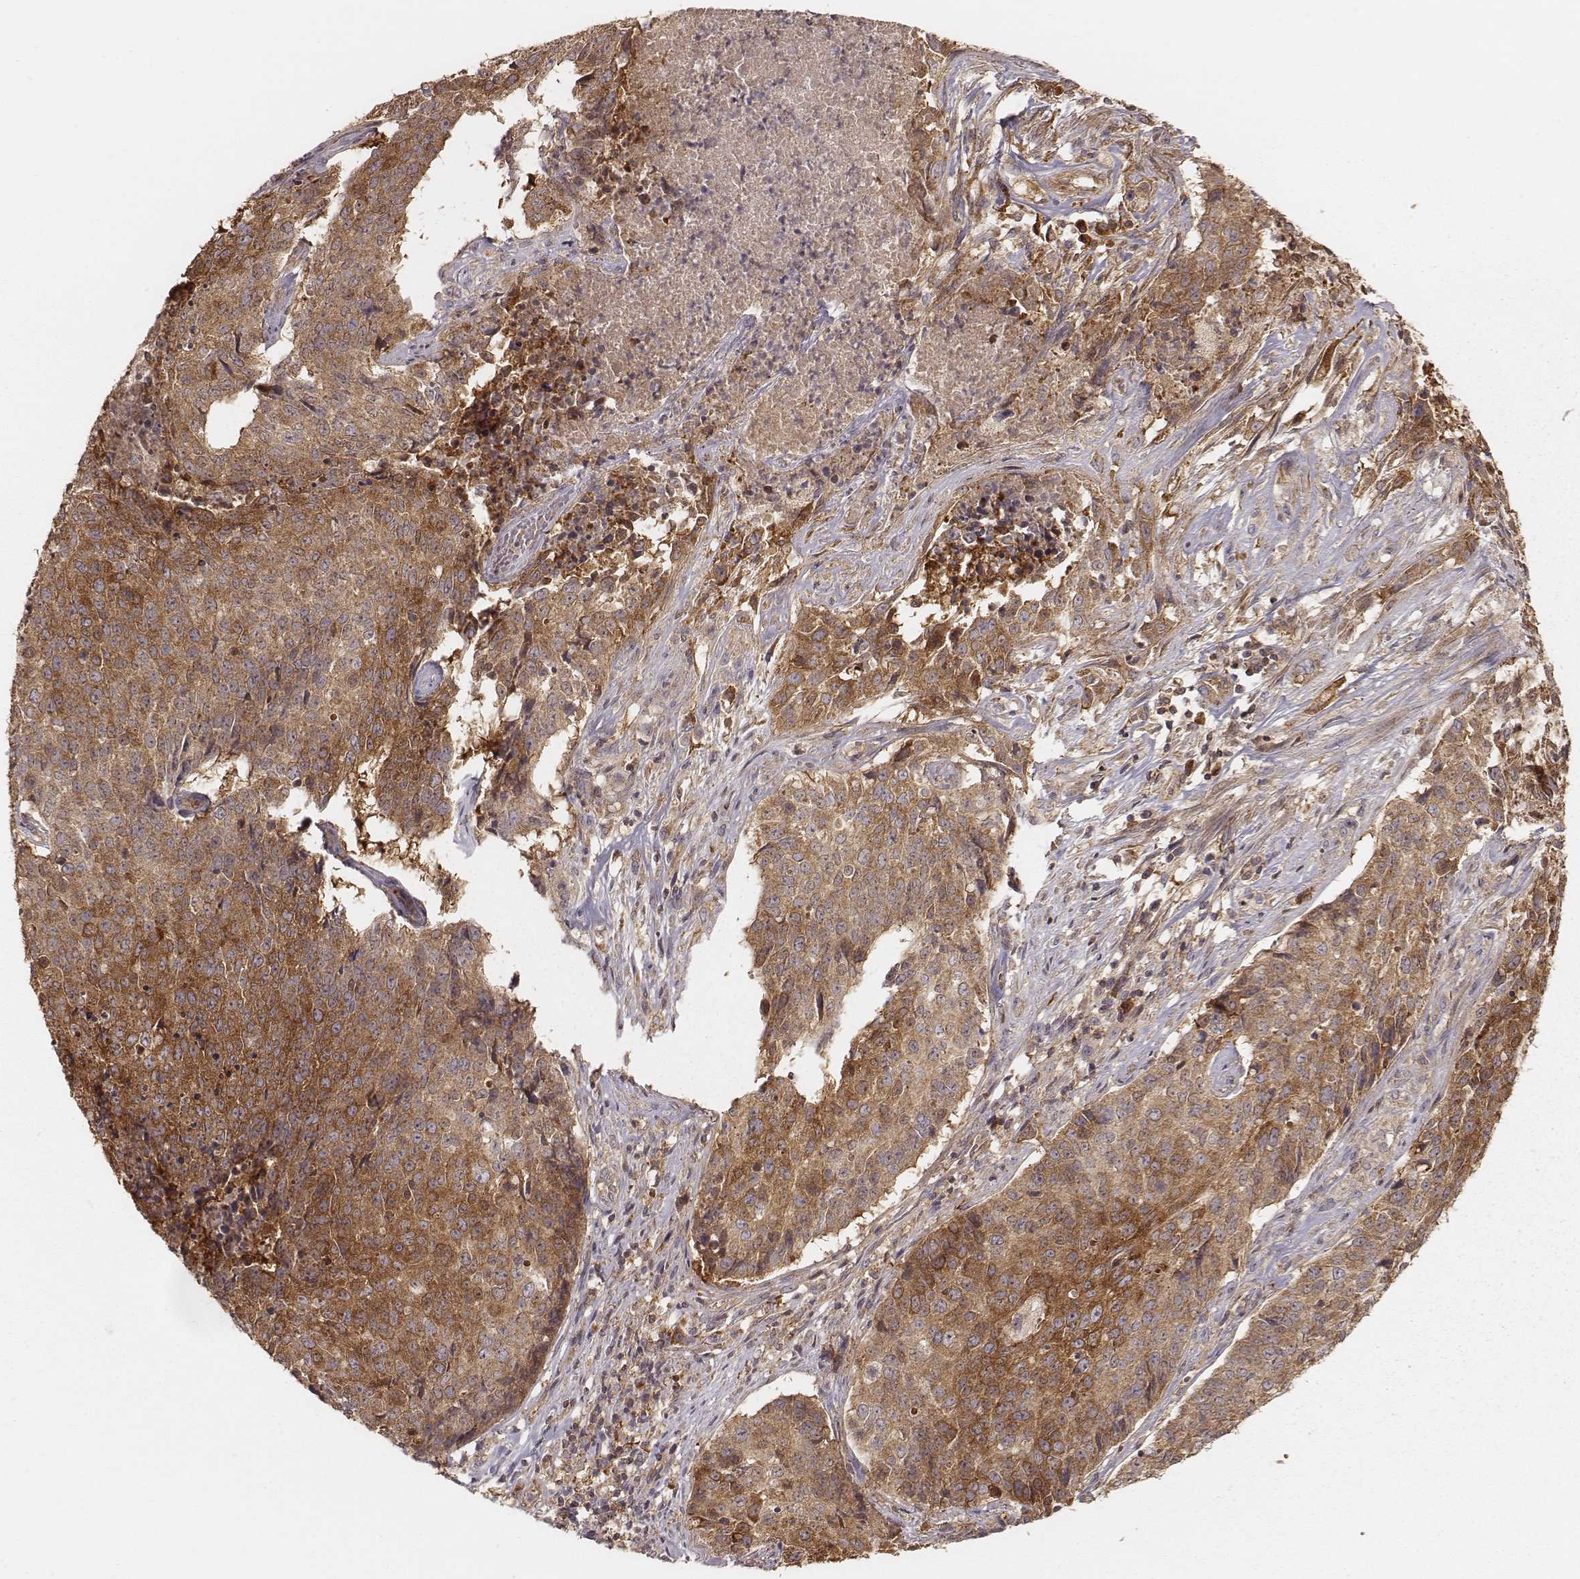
{"staining": {"intensity": "moderate", "quantity": ">75%", "location": "cytoplasmic/membranous"}, "tissue": "lung cancer", "cell_type": "Tumor cells", "image_type": "cancer", "snomed": [{"axis": "morphology", "description": "Normal tissue, NOS"}, {"axis": "morphology", "description": "Squamous cell carcinoma, NOS"}, {"axis": "topography", "description": "Bronchus"}, {"axis": "topography", "description": "Lung"}], "caption": "Approximately >75% of tumor cells in squamous cell carcinoma (lung) reveal moderate cytoplasmic/membranous protein expression as visualized by brown immunohistochemical staining.", "gene": "CARS1", "patient": {"sex": "male", "age": 64}}